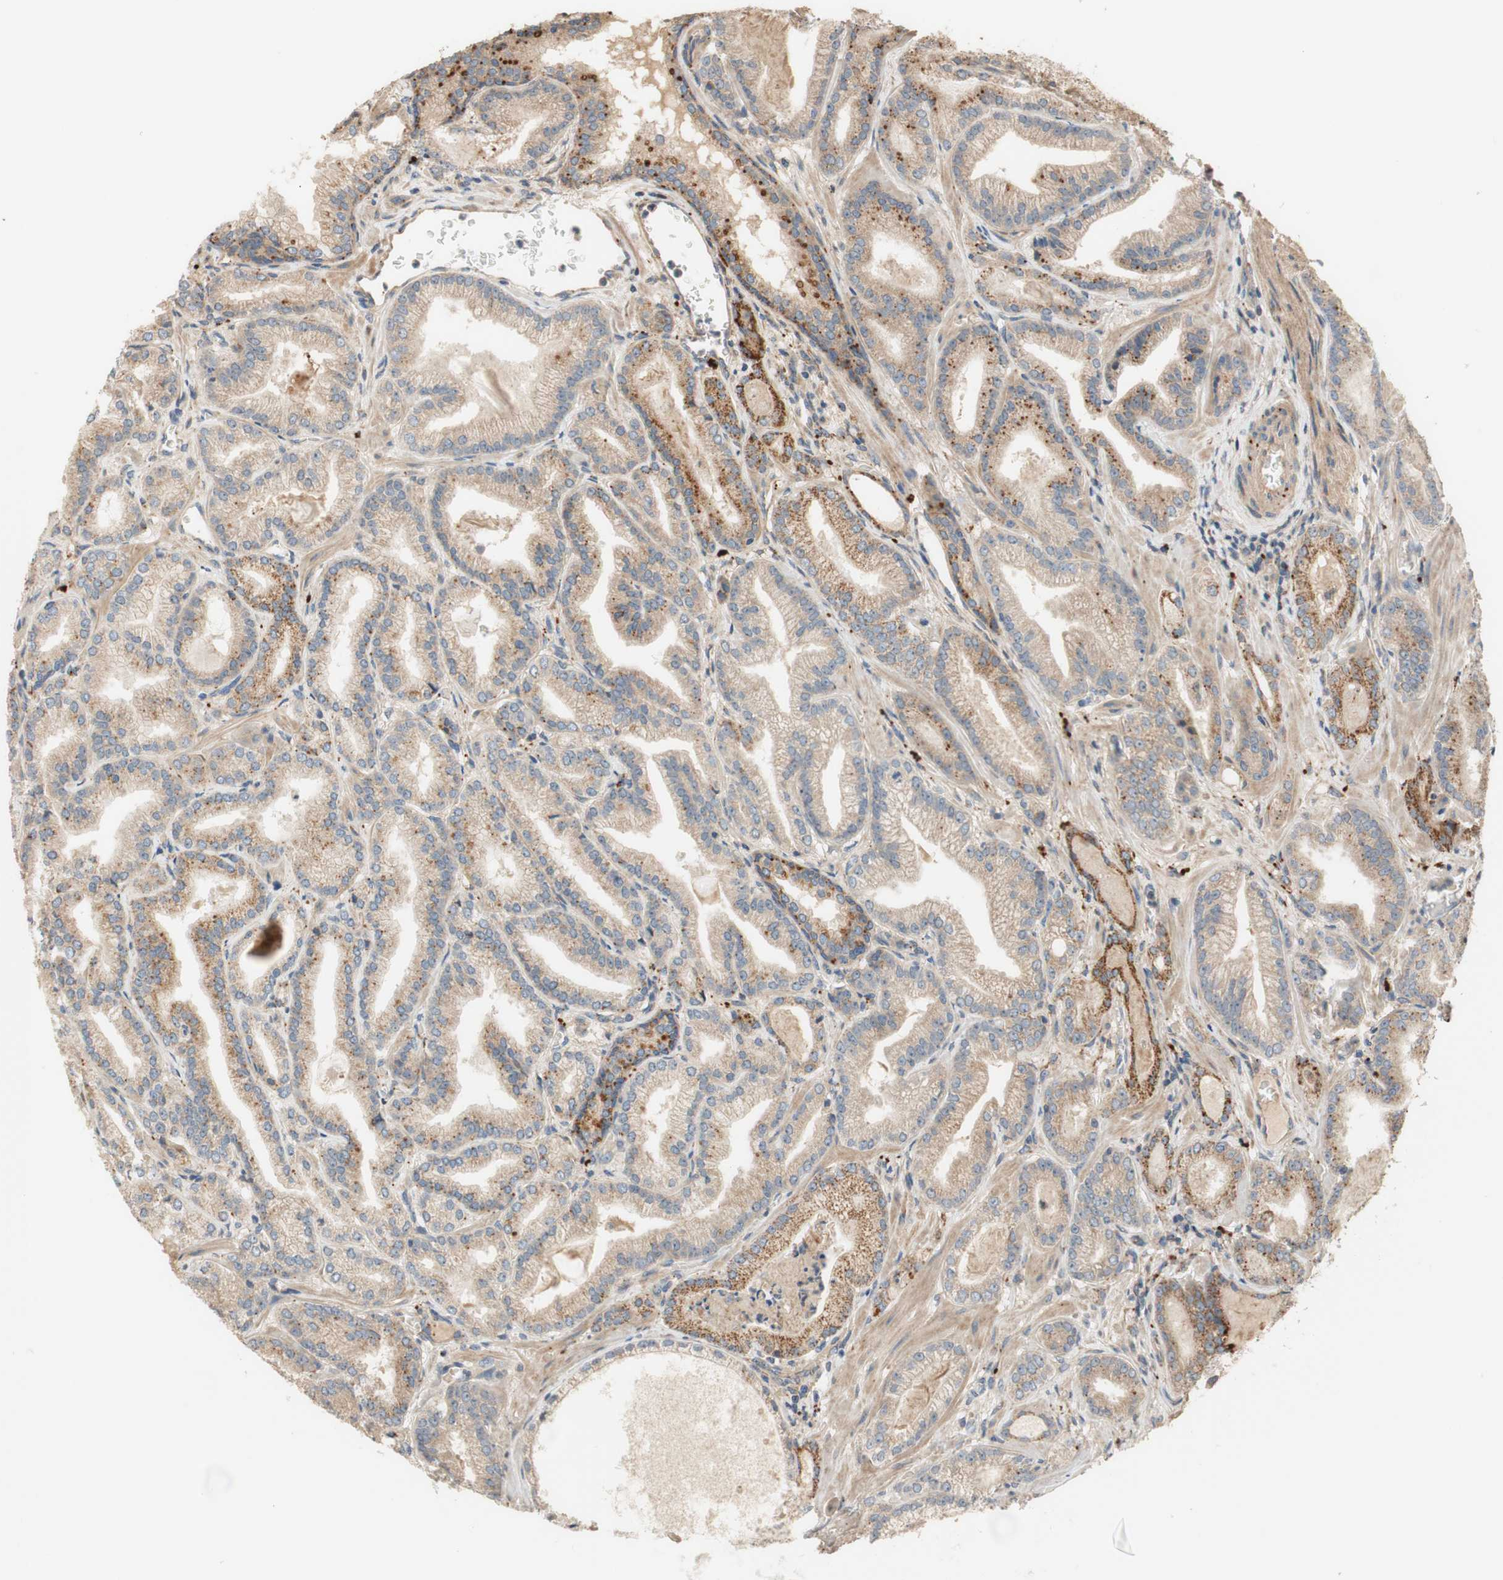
{"staining": {"intensity": "weak", "quantity": ">75%", "location": "cytoplasmic/membranous"}, "tissue": "prostate cancer", "cell_type": "Tumor cells", "image_type": "cancer", "snomed": [{"axis": "morphology", "description": "Adenocarcinoma, Low grade"}, {"axis": "topography", "description": "Prostate"}], "caption": "Protein expression analysis of human low-grade adenocarcinoma (prostate) reveals weak cytoplasmic/membranous expression in about >75% of tumor cells. The protein of interest is stained brown, and the nuclei are stained in blue (DAB (3,3'-diaminobenzidine) IHC with brightfield microscopy, high magnification).", "gene": "PTPN21", "patient": {"sex": "male", "age": 59}}